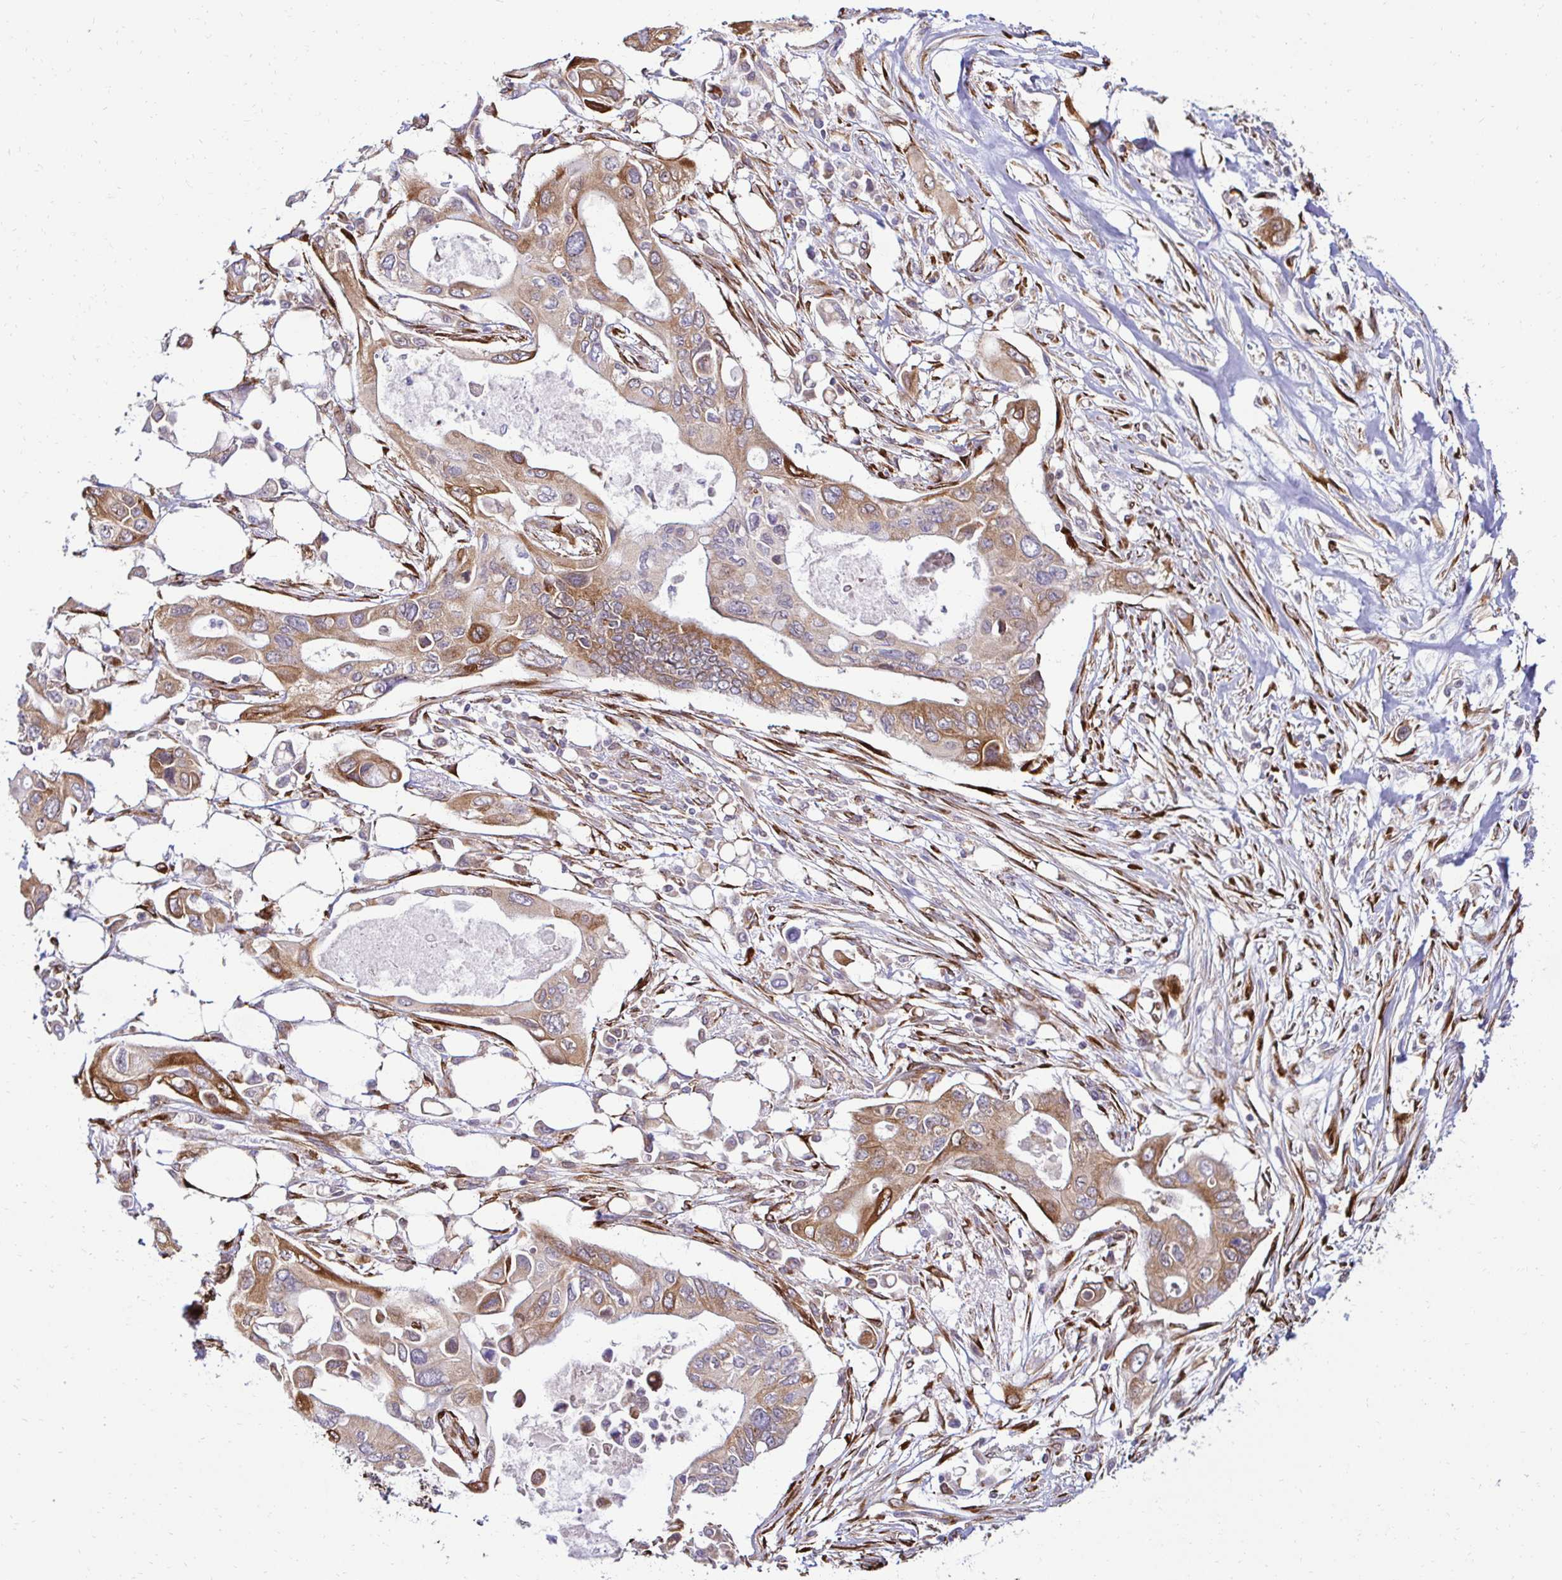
{"staining": {"intensity": "moderate", "quantity": "25%-75%", "location": "cytoplasmic/membranous"}, "tissue": "pancreatic cancer", "cell_type": "Tumor cells", "image_type": "cancer", "snomed": [{"axis": "morphology", "description": "Adenocarcinoma, NOS"}, {"axis": "topography", "description": "Pancreas"}], "caption": "A histopathology image of human pancreatic adenocarcinoma stained for a protein displays moderate cytoplasmic/membranous brown staining in tumor cells. Nuclei are stained in blue.", "gene": "HPS1", "patient": {"sex": "female", "age": 63}}